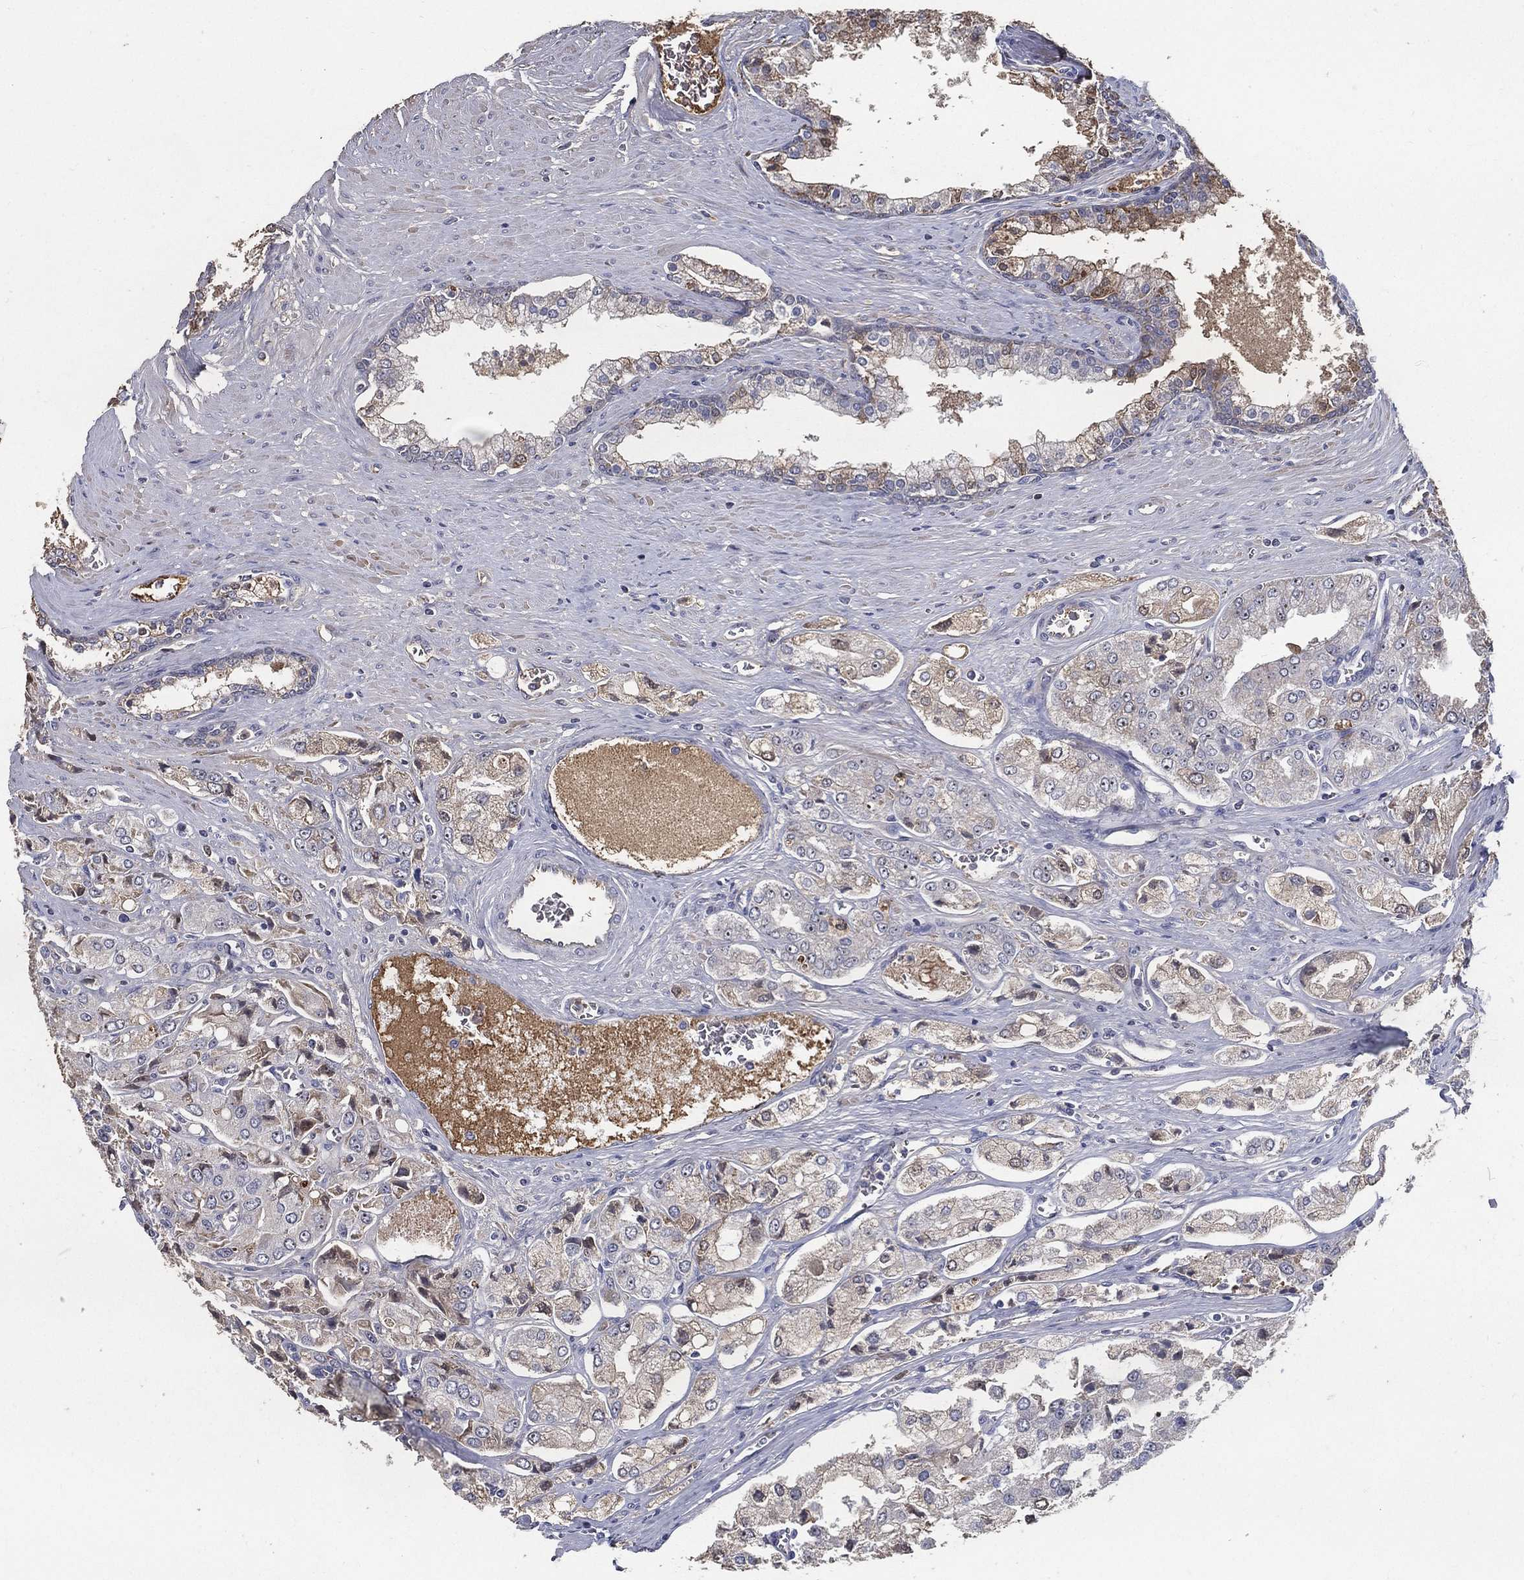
{"staining": {"intensity": "moderate", "quantity": "<25%", "location": "cytoplasmic/membranous"}, "tissue": "prostate cancer", "cell_type": "Tumor cells", "image_type": "cancer", "snomed": [{"axis": "morphology", "description": "Adenocarcinoma, NOS"}, {"axis": "topography", "description": "Prostate and seminal vesicle, NOS"}, {"axis": "topography", "description": "Prostate"}], "caption": "There is low levels of moderate cytoplasmic/membranous positivity in tumor cells of prostate cancer, as demonstrated by immunohistochemical staining (brown color).", "gene": "EFNA1", "patient": {"sex": "male", "age": 67}}